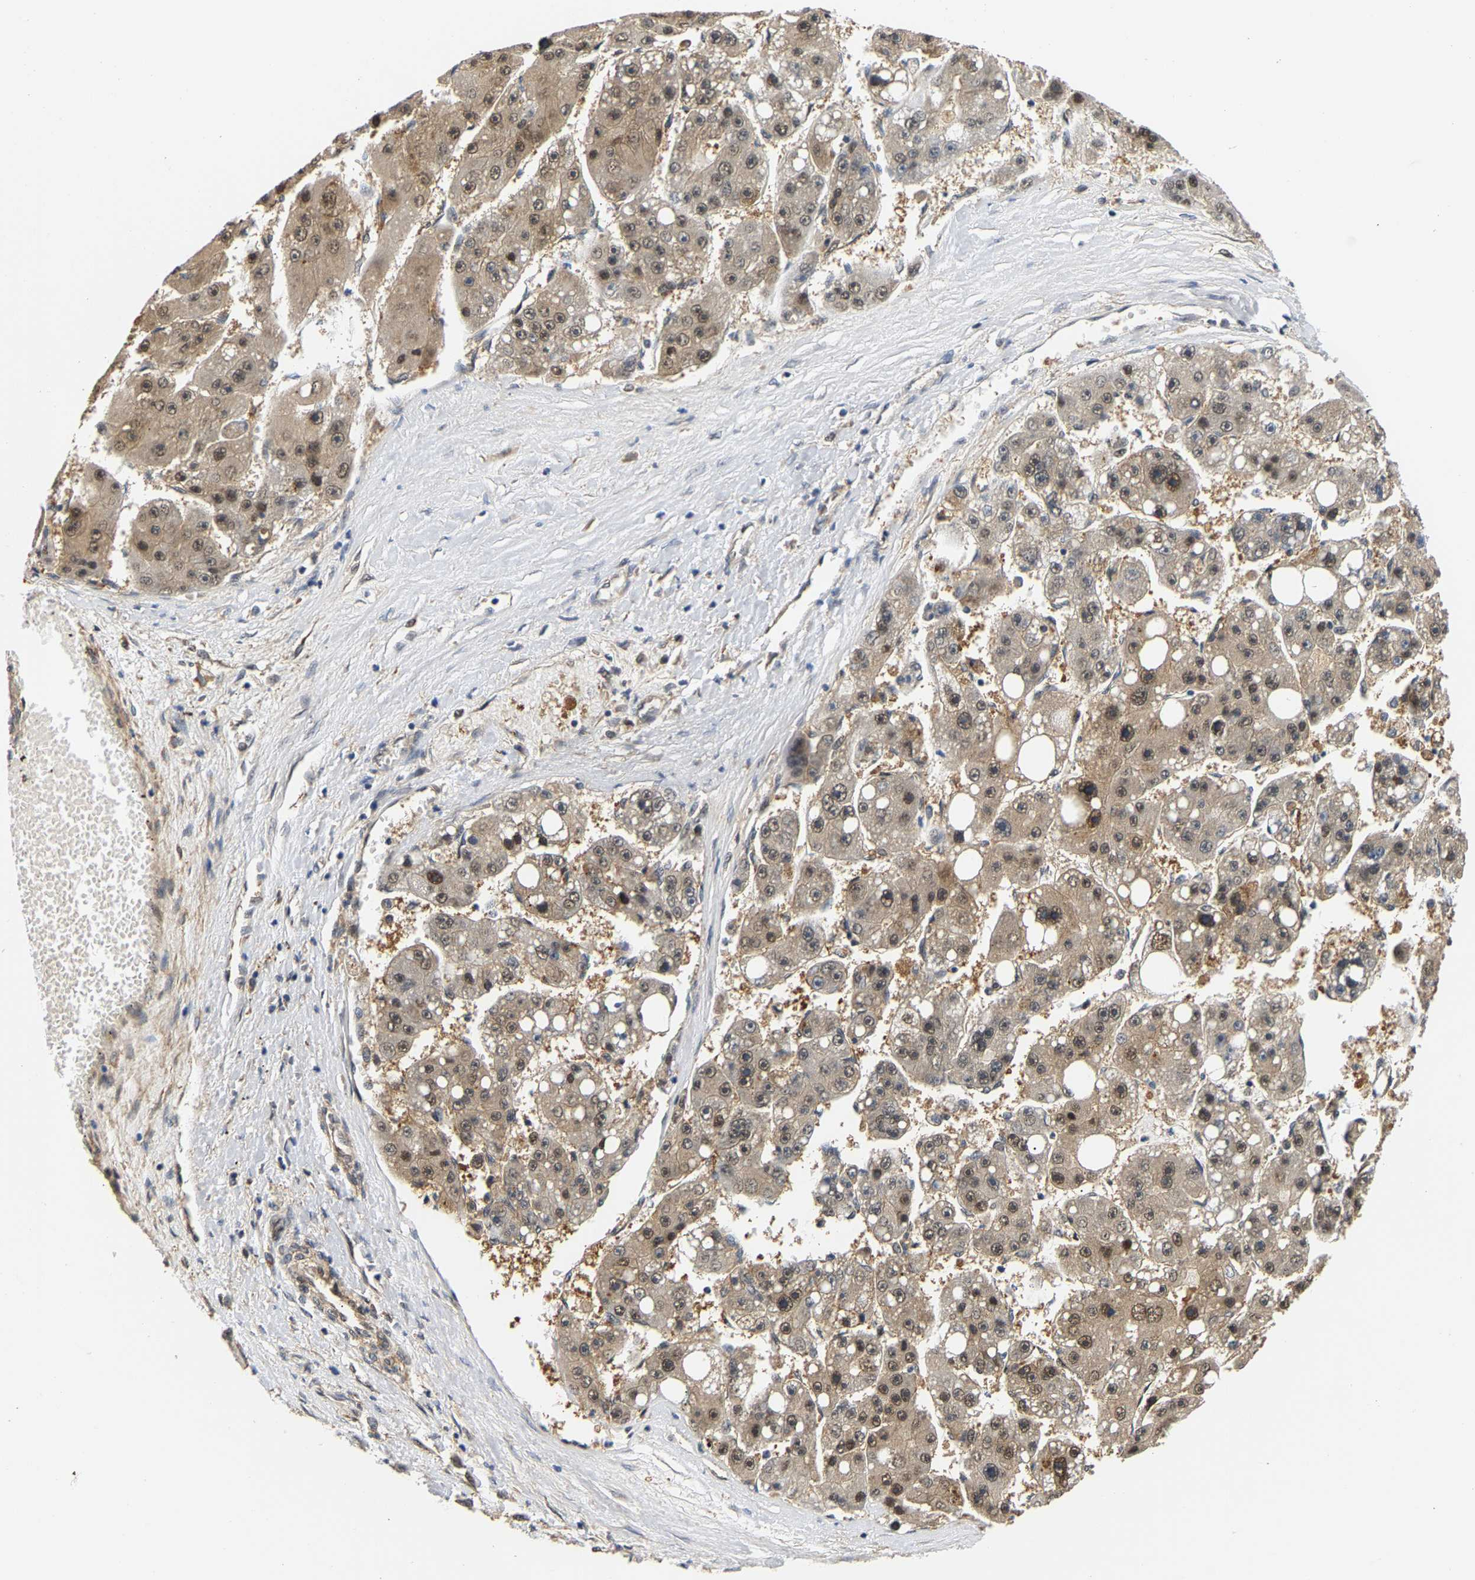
{"staining": {"intensity": "moderate", "quantity": ">75%", "location": "cytoplasmic/membranous,nuclear"}, "tissue": "liver cancer", "cell_type": "Tumor cells", "image_type": "cancer", "snomed": [{"axis": "morphology", "description": "Carcinoma, Hepatocellular, NOS"}, {"axis": "topography", "description": "Liver"}], "caption": "Human hepatocellular carcinoma (liver) stained with a protein marker displays moderate staining in tumor cells.", "gene": "LARP6", "patient": {"sex": "female", "age": 61}}